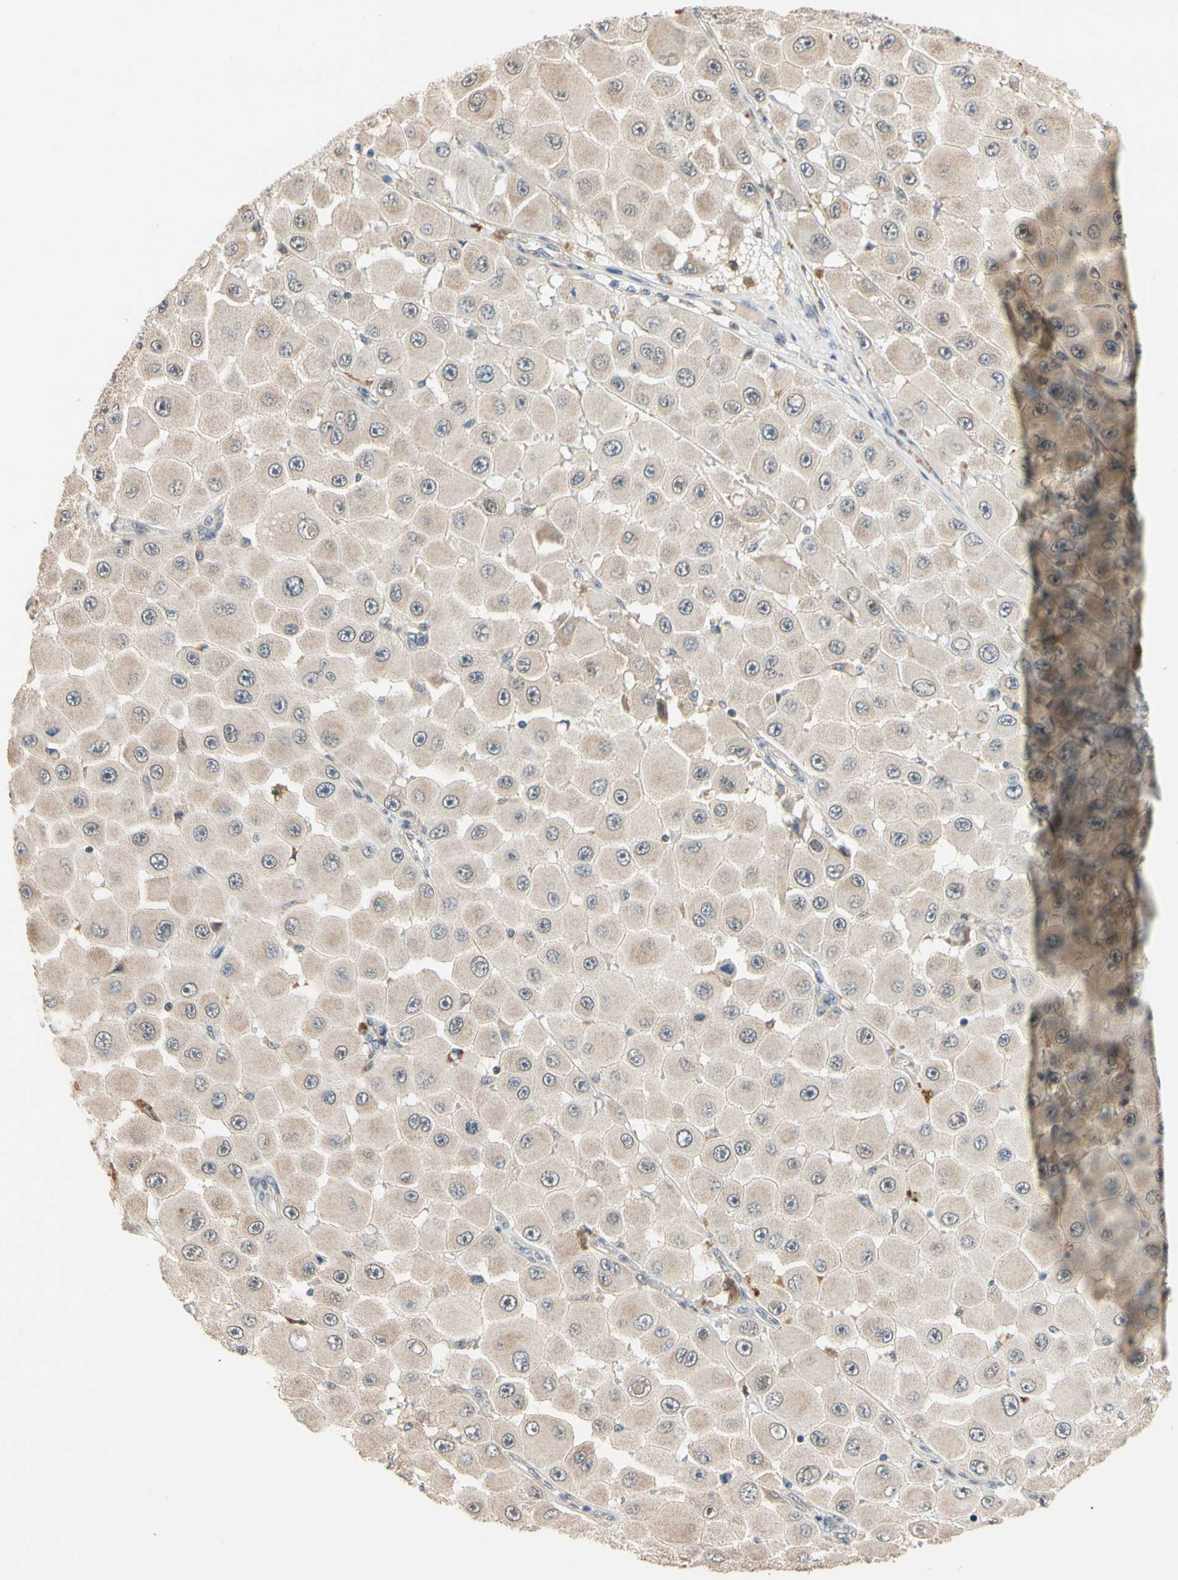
{"staining": {"intensity": "weak", "quantity": "<25%", "location": "cytoplasmic/membranous"}, "tissue": "melanoma", "cell_type": "Tumor cells", "image_type": "cancer", "snomed": [{"axis": "morphology", "description": "Malignant melanoma, NOS"}, {"axis": "topography", "description": "Skin"}], "caption": "Histopathology image shows no significant protein positivity in tumor cells of malignant melanoma.", "gene": "ANKHD1", "patient": {"sex": "female", "age": 81}}